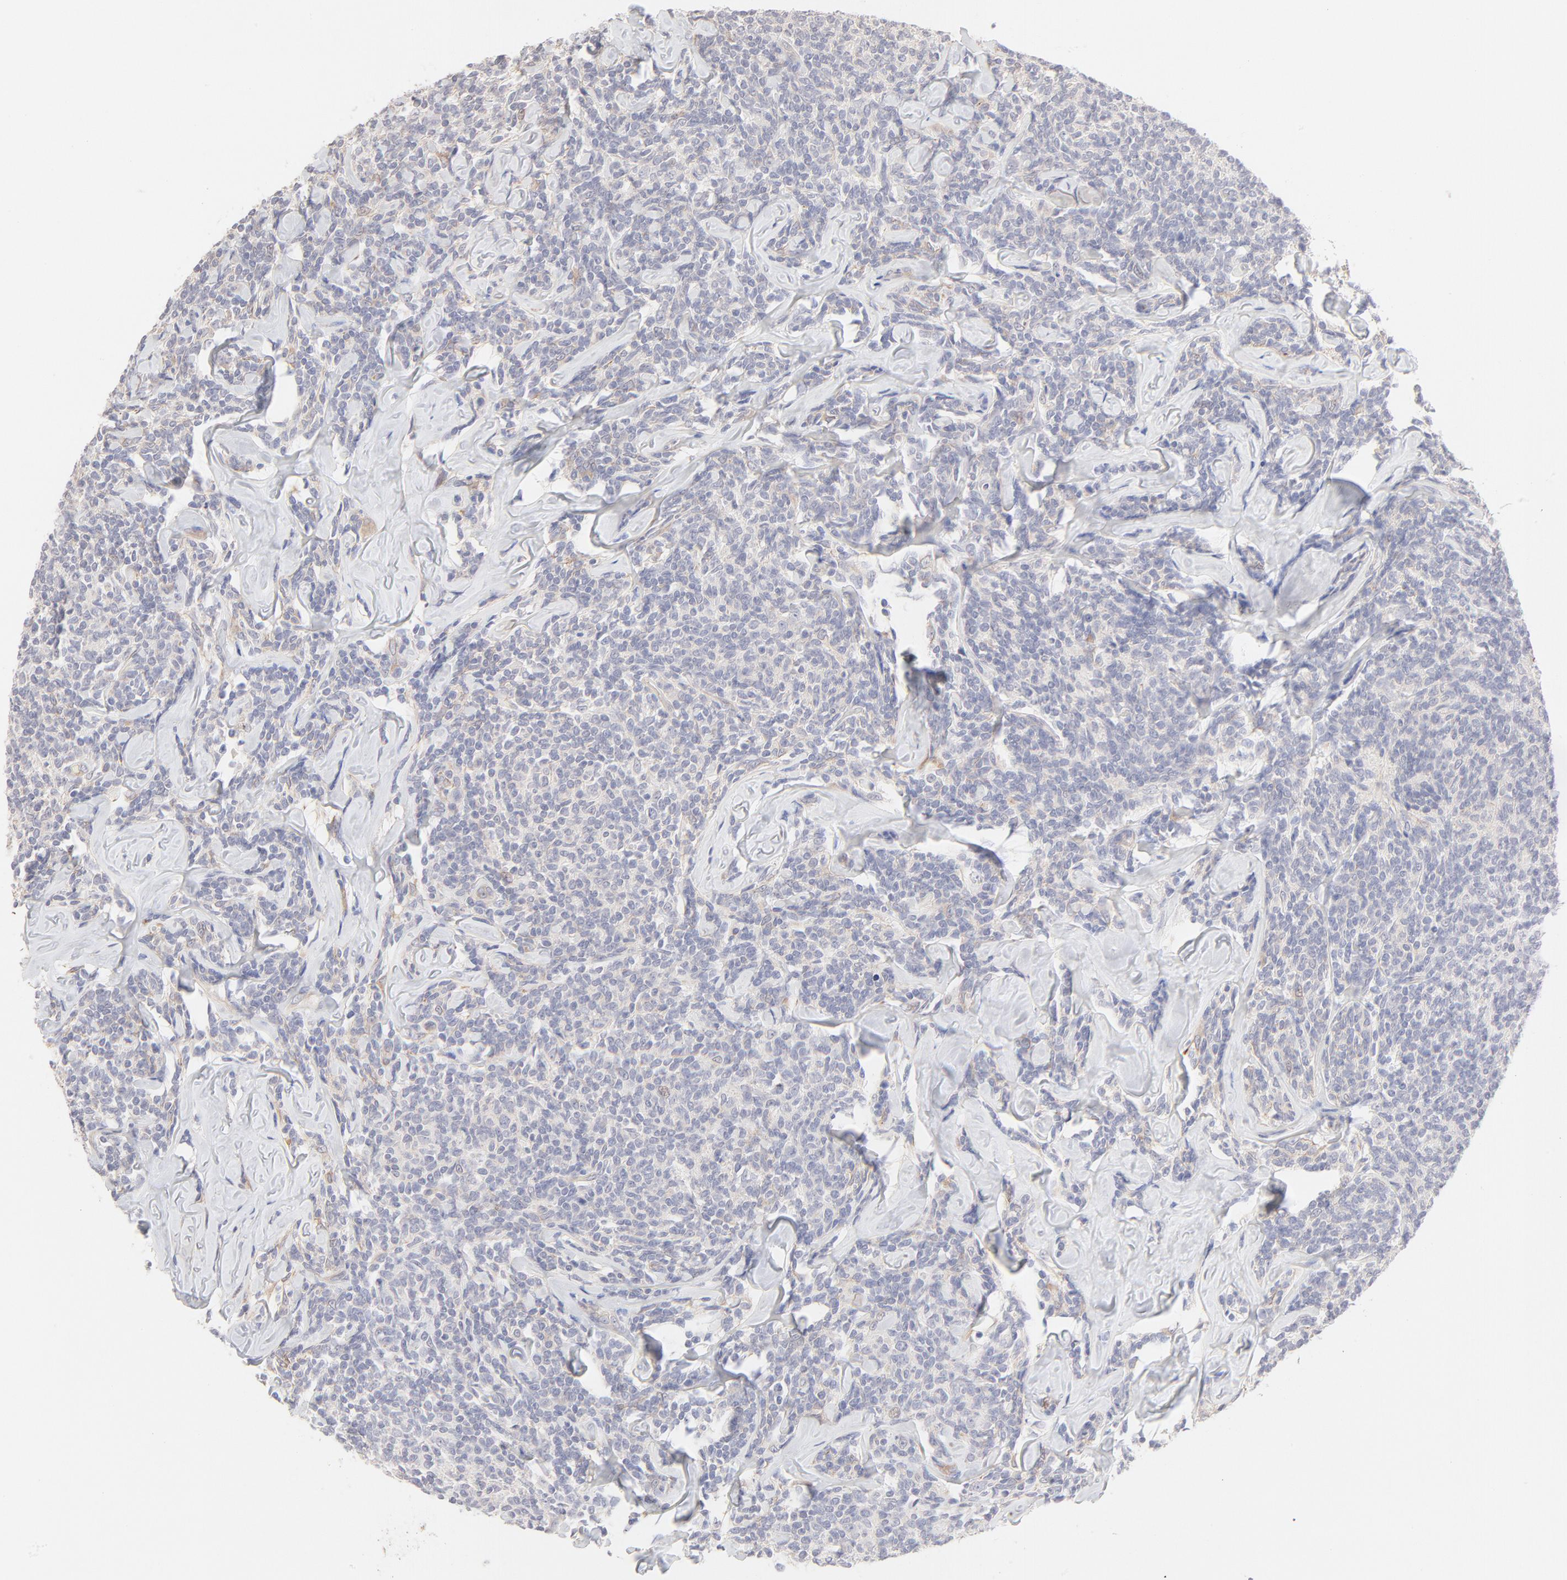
{"staining": {"intensity": "weak", "quantity": "<25%", "location": "cytoplasmic/membranous"}, "tissue": "lymphoma", "cell_type": "Tumor cells", "image_type": "cancer", "snomed": [{"axis": "morphology", "description": "Malignant lymphoma, non-Hodgkin's type, Low grade"}, {"axis": "topography", "description": "Lymph node"}], "caption": "This image is of lymphoma stained with immunohistochemistry to label a protein in brown with the nuclei are counter-stained blue. There is no expression in tumor cells.", "gene": "ELF3", "patient": {"sex": "female", "age": 56}}